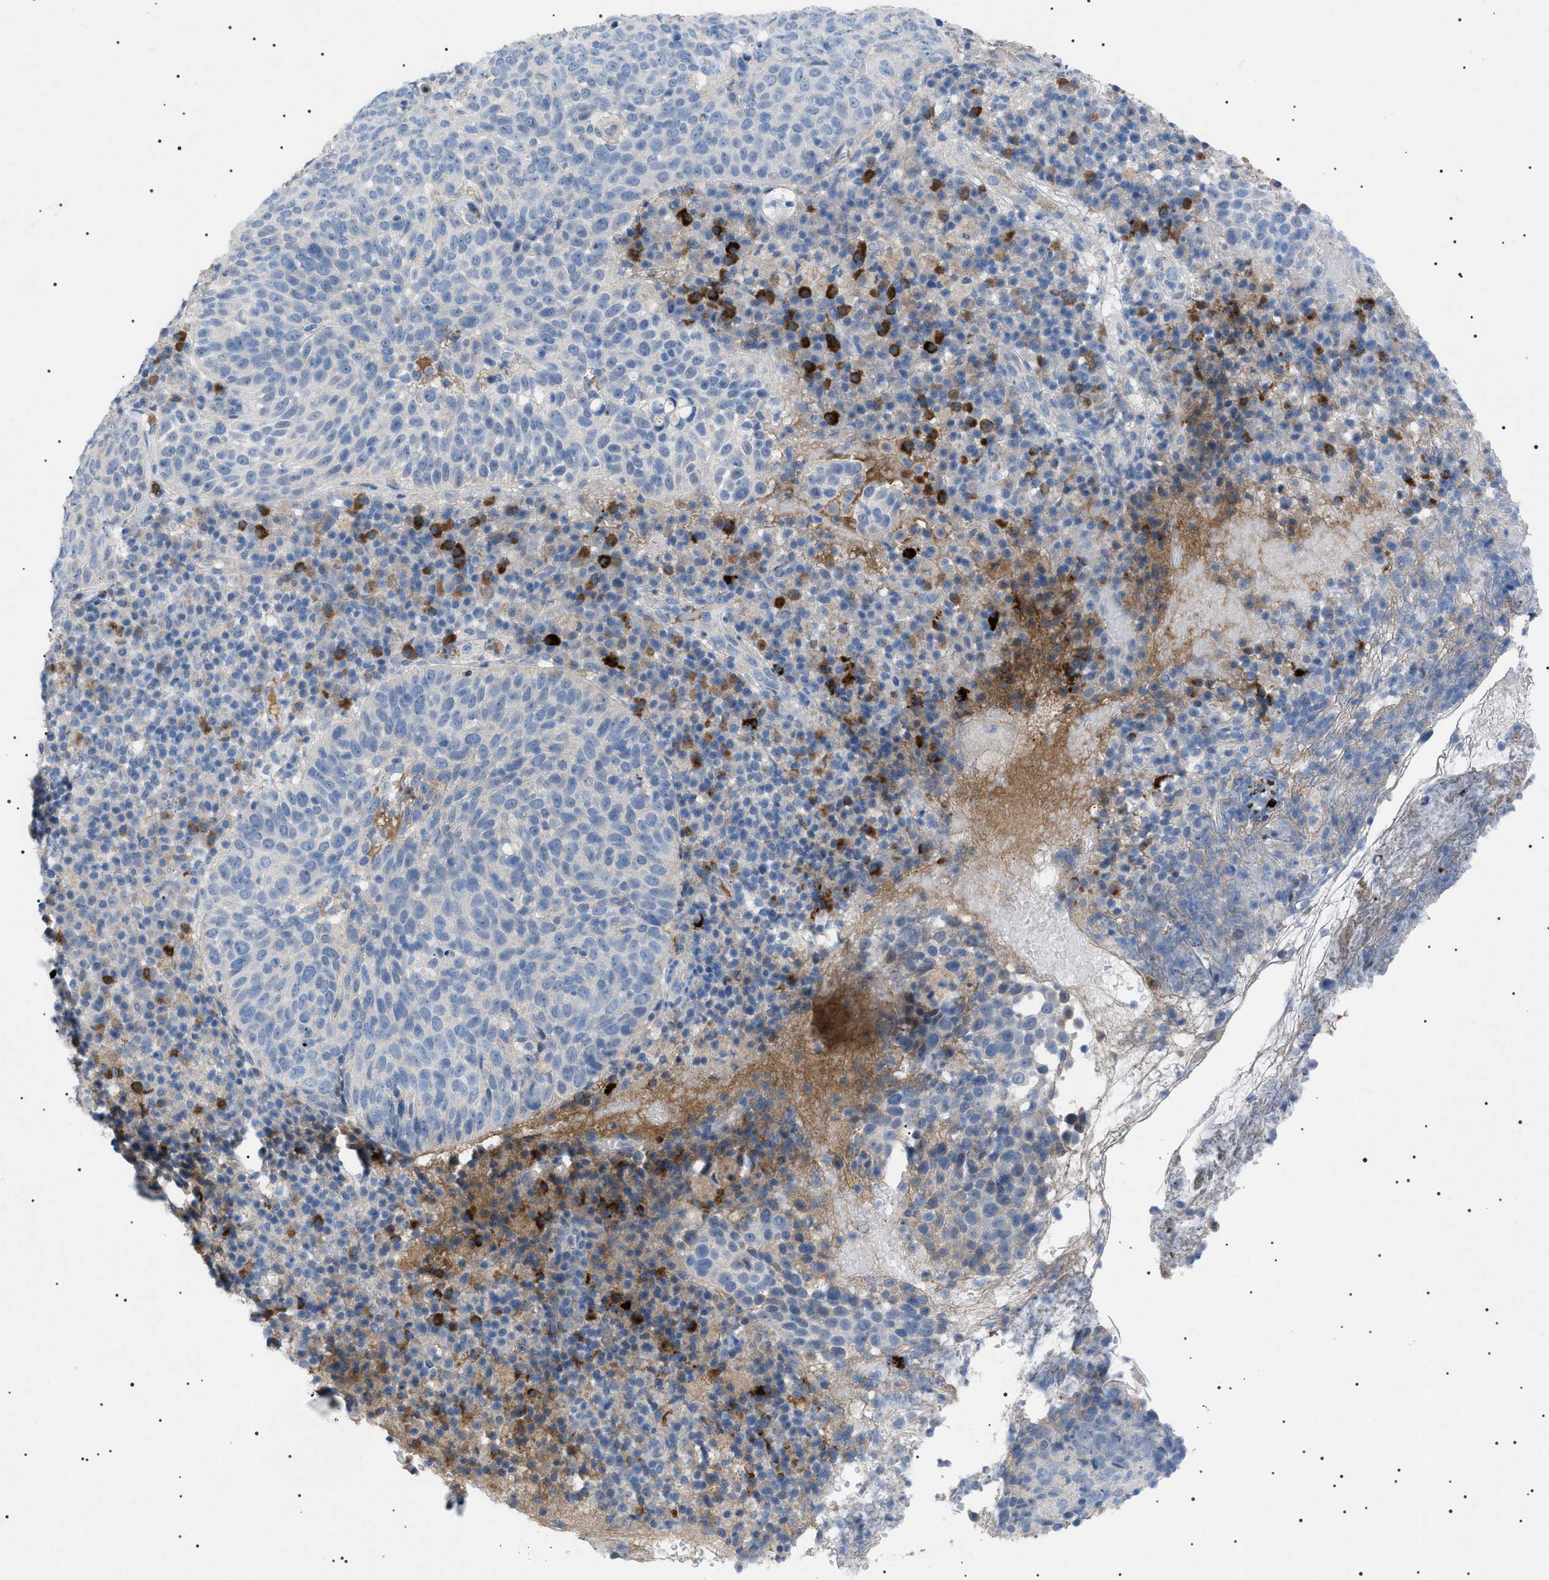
{"staining": {"intensity": "negative", "quantity": "none", "location": "none"}, "tissue": "skin cancer", "cell_type": "Tumor cells", "image_type": "cancer", "snomed": [{"axis": "morphology", "description": "Squamous cell carcinoma in situ, NOS"}, {"axis": "morphology", "description": "Squamous cell carcinoma, NOS"}, {"axis": "topography", "description": "Skin"}], "caption": "Immunohistochemistry (IHC) photomicrograph of neoplastic tissue: human skin squamous cell carcinoma in situ stained with DAB shows no significant protein positivity in tumor cells. (DAB IHC, high magnification).", "gene": "ADAMTS1", "patient": {"sex": "male", "age": 93}}